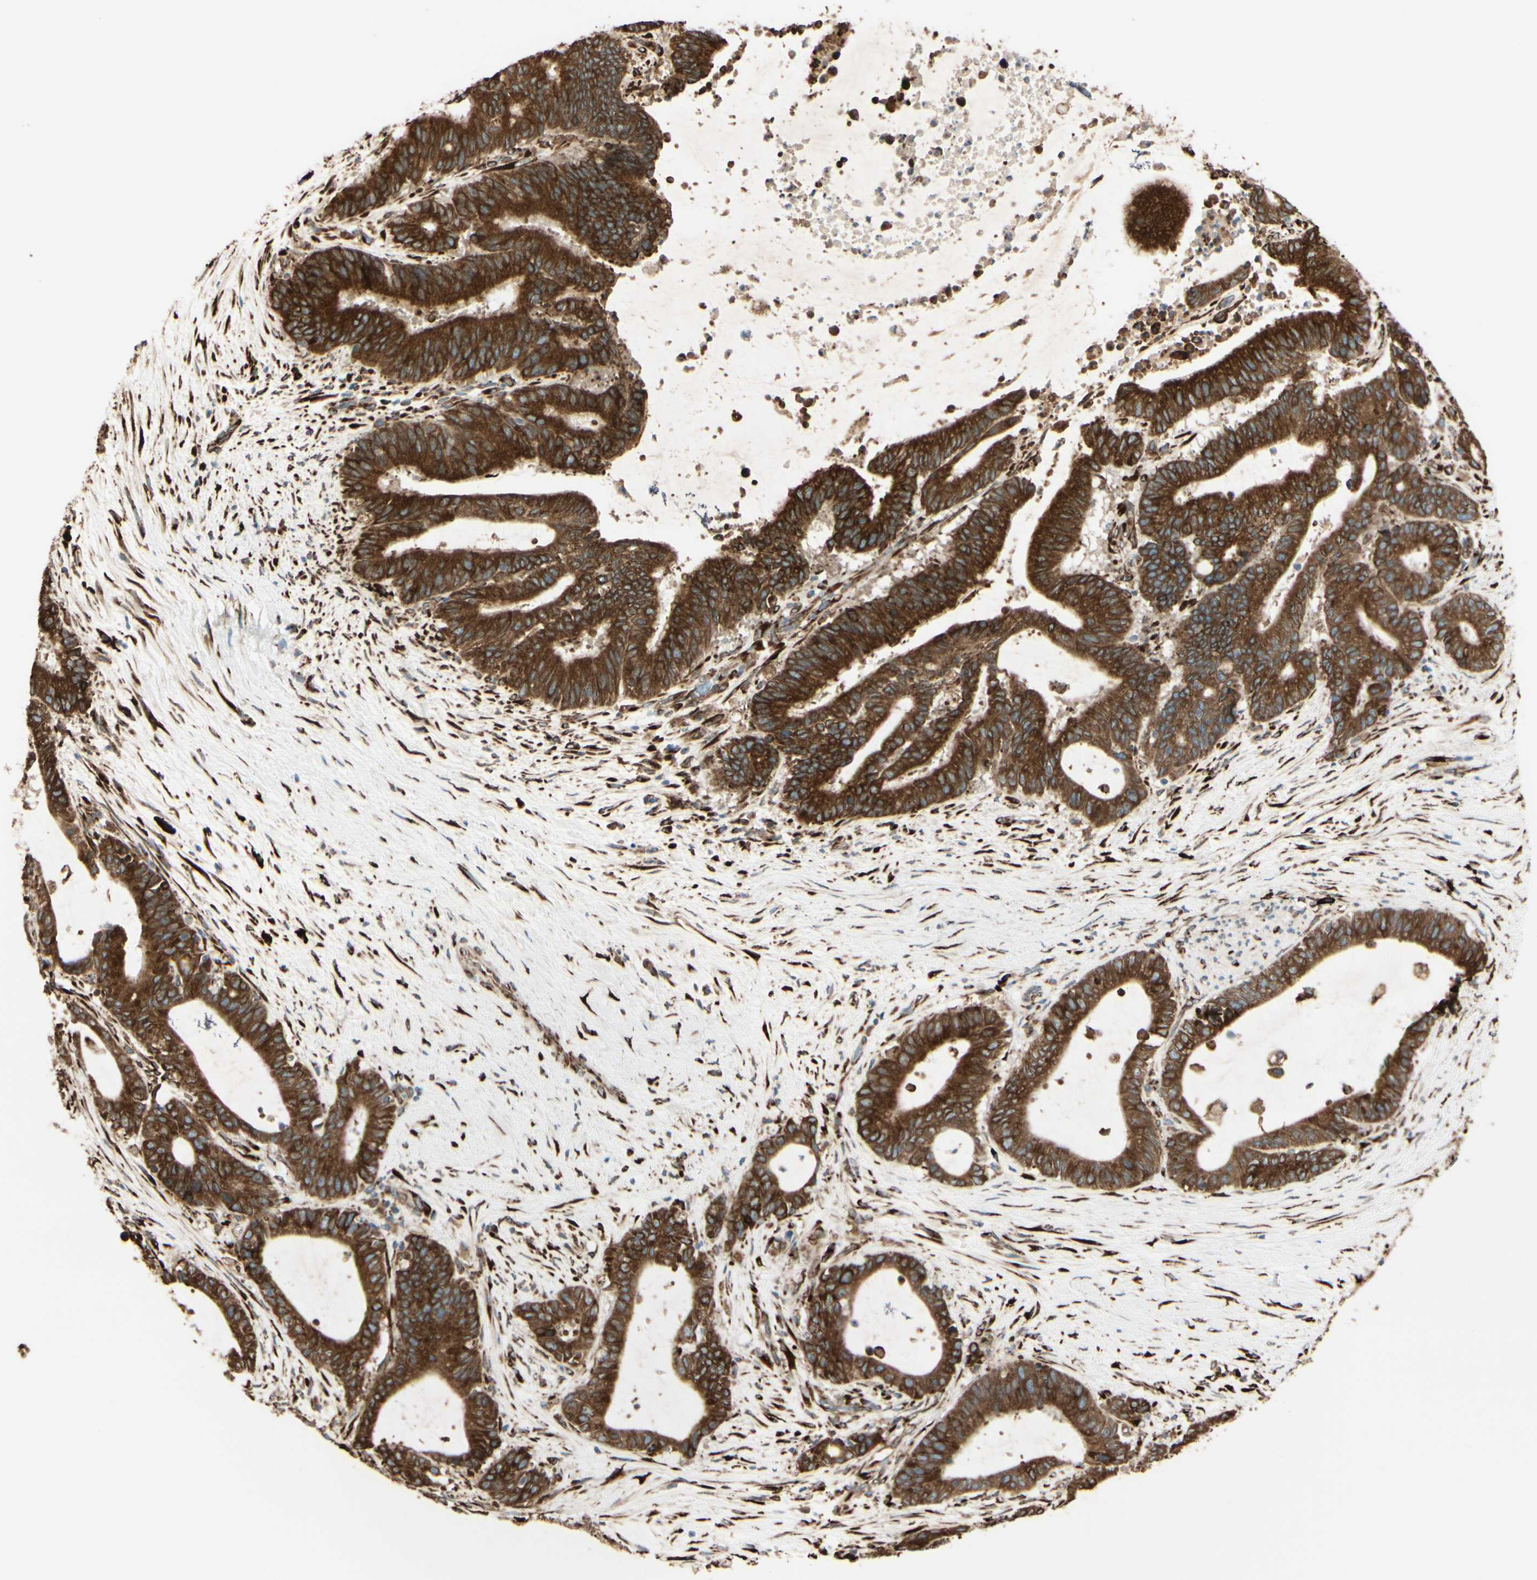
{"staining": {"intensity": "strong", "quantity": ">75%", "location": "cytoplasmic/membranous"}, "tissue": "liver cancer", "cell_type": "Tumor cells", "image_type": "cancer", "snomed": [{"axis": "morphology", "description": "Cholangiocarcinoma"}, {"axis": "topography", "description": "Liver"}], "caption": "High-power microscopy captured an immunohistochemistry histopathology image of liver cancer (cholangiocarcinoma), revealing strong cytoplasmic/membranous expression in about >75% of tumor cells.", "gene": "RRBP1", "patient": {"sex": "female", "age": 73}}